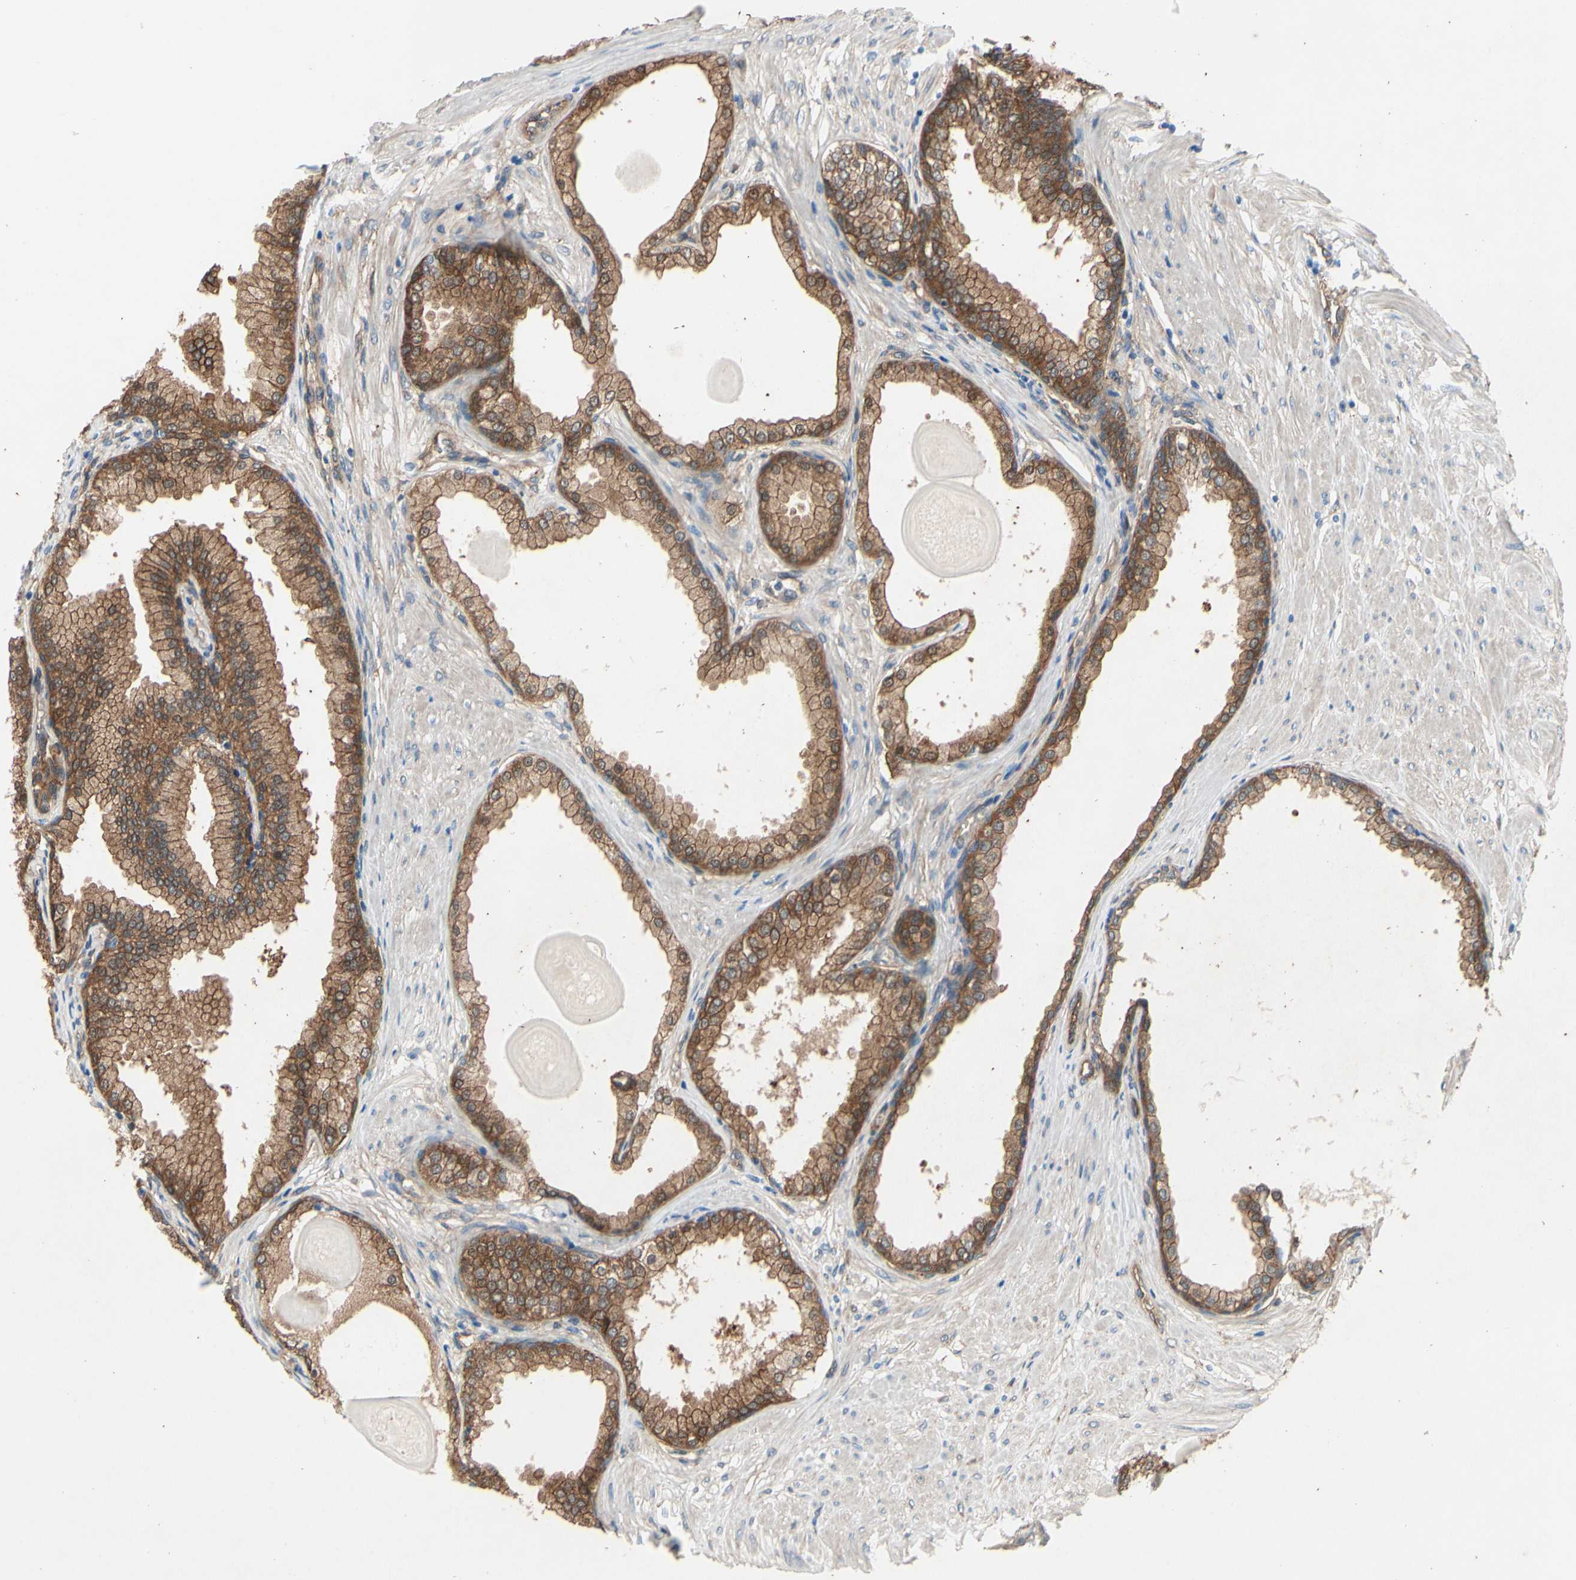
{"staining": {"intensity": "strong", "quantity": ">75%", "location": "cytoplasmic/membranous"}, "tissue": "prostate", "cell_type": "Glandular cells", "image_type": "normal", "snomed": [{"axis": "morphology", "description": "Normal tissue, NOS"}, {"axis": "topography", "description": "Prostate"}], "caption": "Immunohistochemistry (IHC) (DAB (3,3'-diaminobenzidine)) staining of benign prostate exhibits strong cytoplasmic/membranous protein staining in approximately >75% of glandular cells. (Stains: DAB (3,3'-diaminobenzidine) in brown, nuclei in blue, Microscopy: brightfield microscopy at high magnification).", "gene": "CTTNBP2", "patient": {"sex": "male", "age": 51}}